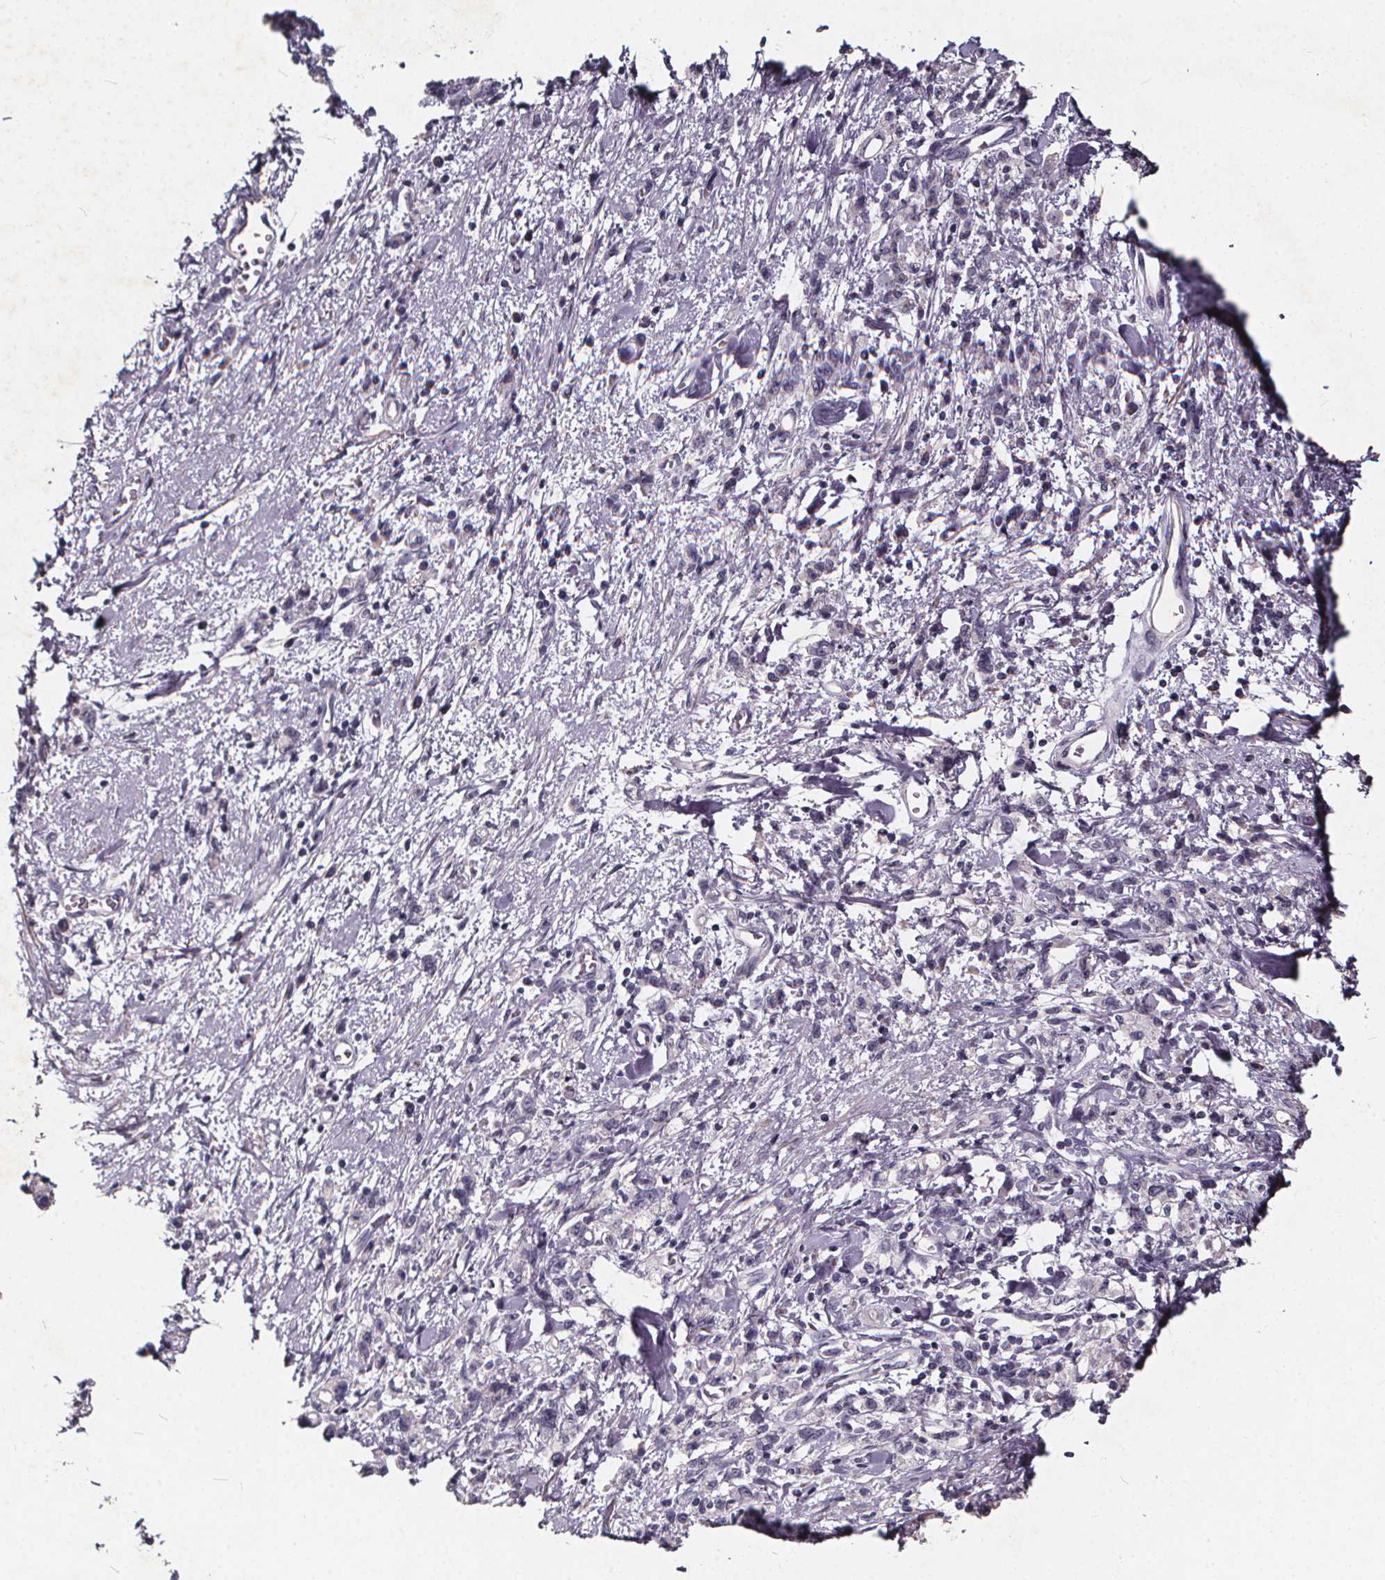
{"staining": {"intensity": "negative", "quantity": "none", "location": "none"}, "tissue": "stomach cancer", "cell_type": "Tumor cells", "image_type": "cancer", "snomed": [{"axis": "morphology", "description": "Adenocarcinoma, NOS"}, {"axis": "topography", "description": "Stomach"}], "caption": "DAB immunohistochemical staining of human adenocarcinoma (stomach) shows no significant staining in tumor cells.", "gene": "TSPAN14", "patient": {"sex": "male", "age": 77}}